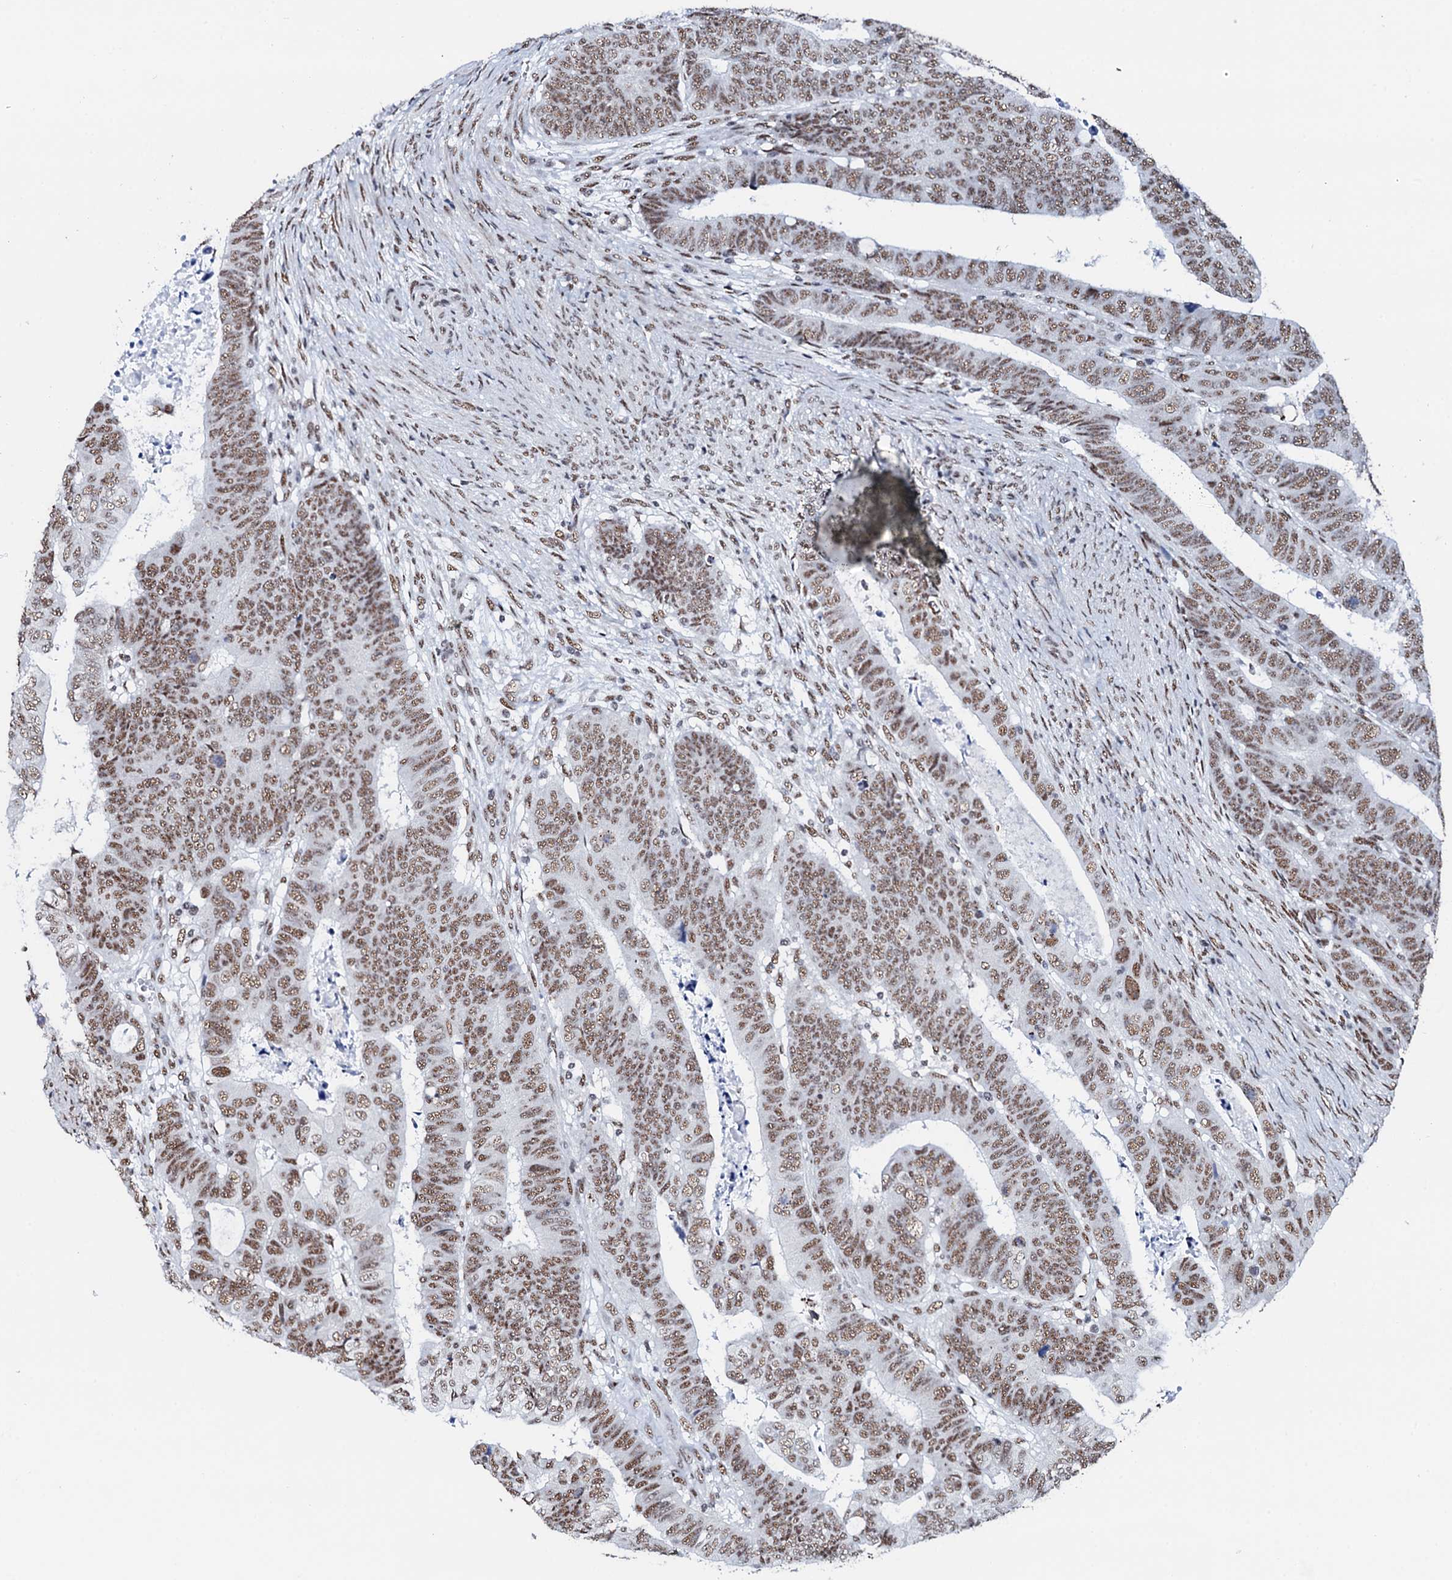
{"staining": {"intensity": "moderate", "quantity": ">75%", "location": "nuclear"}, "tissue": "colorectal cancer", "cell_type": "Tumor cells", "image_type": "cancer", "snomed": [{"axis": "morphology", "description": "Normal tissue, NOS"}, {"axis": "morphology", "description": "Adenocarcinoma, NOS"}, {"axis": "topography", "description": "Rectum"}], "caption": "Protein expression analysis of adenocarcinoma (colorectal) exhibits moderate nuclear staining in about >75% of tumor cells.", "gene": "NKAPD1", "patient": {"sex": "female", "age": 65}}